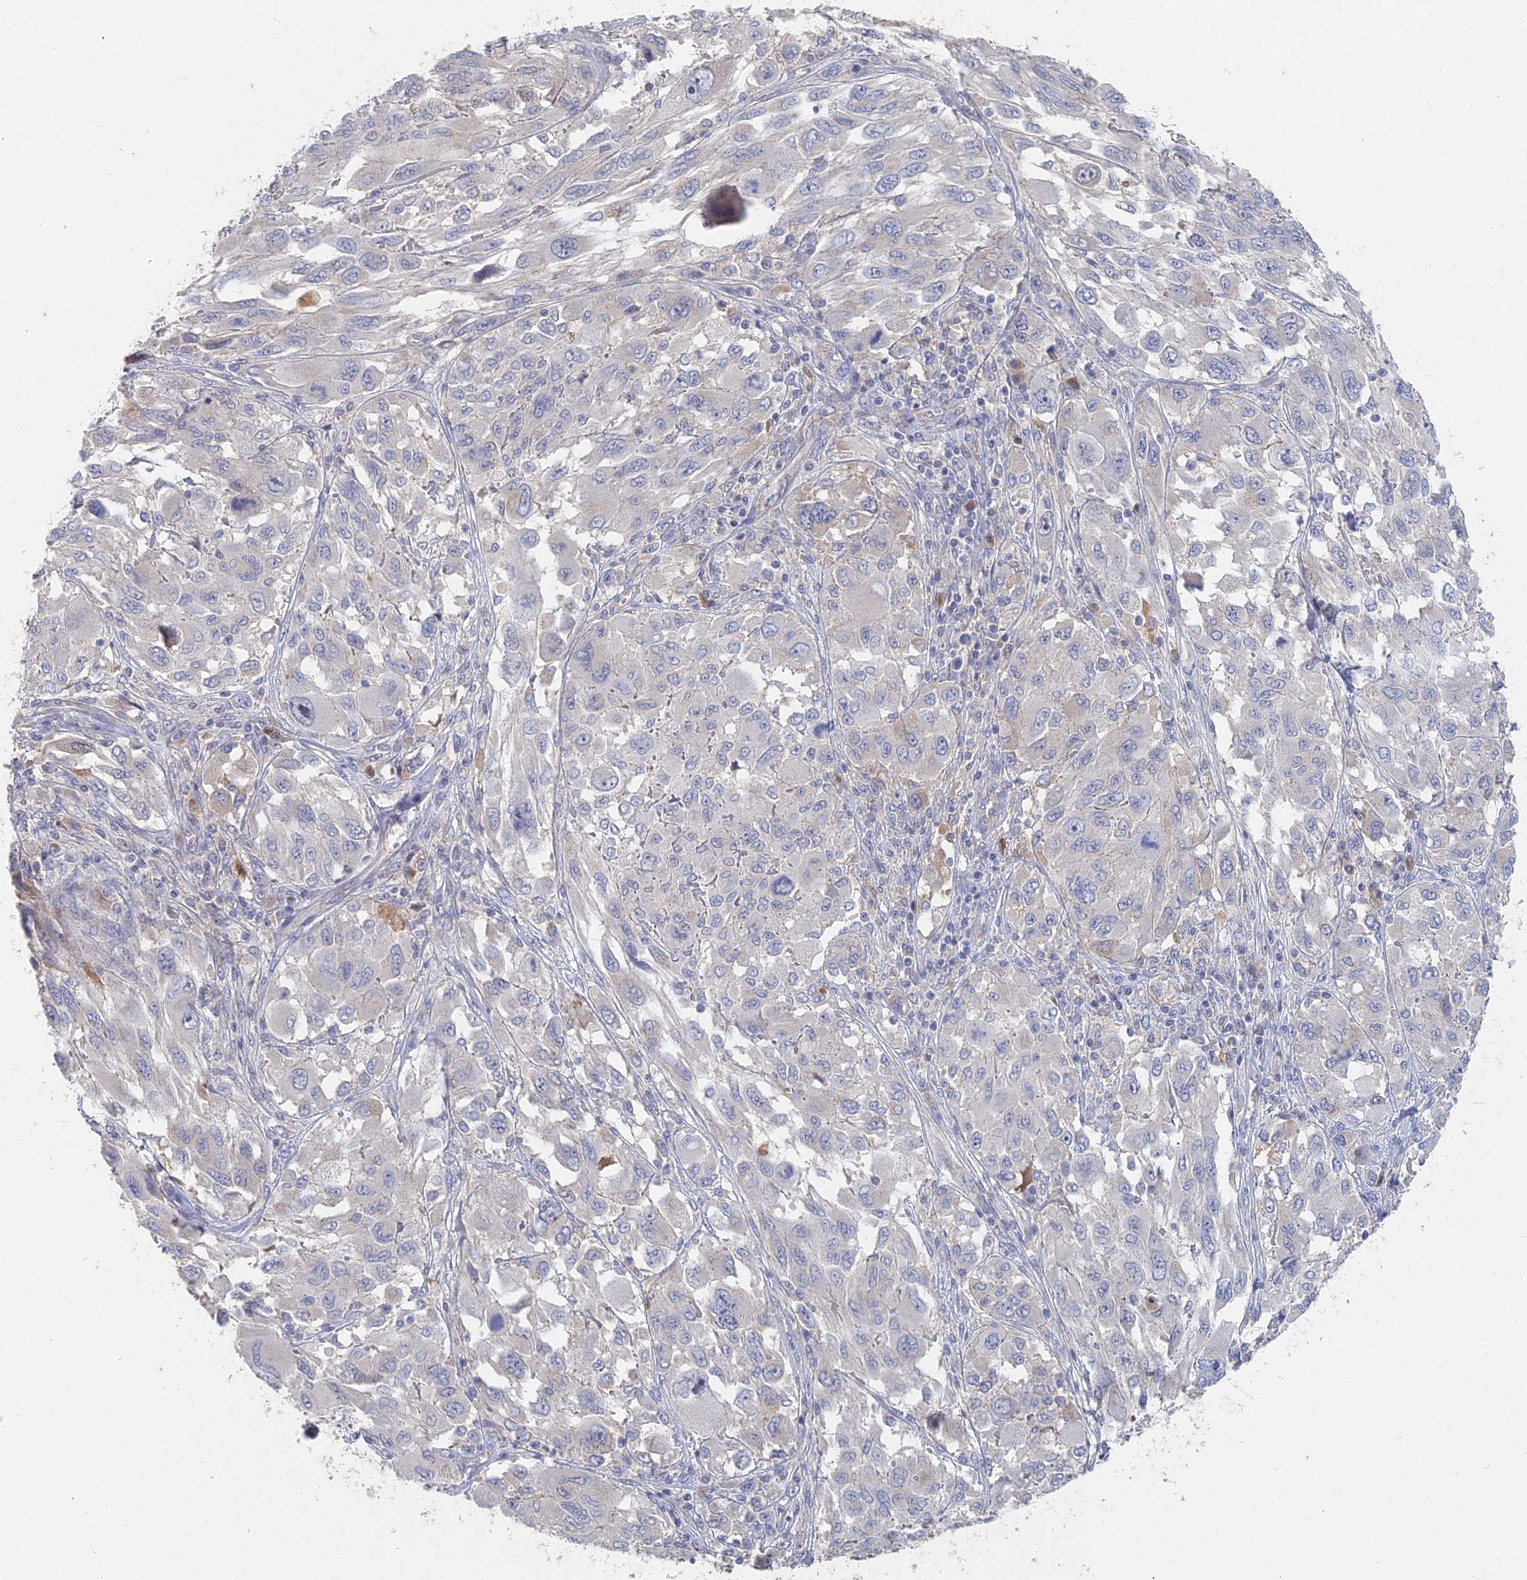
{"staining": {"intensity": "negative", "quantity": "none", "location": "none"}, "tissue": "melanoma", "cell_type": "Tumor cells", "image_type": "cancer", "snomed": [{"axis": "morphology", "description": "Malignant melanoma, NOS"}, {"axis": "topography", "description": "Skin"}], "caption": "High power microscopy micrograph of an IHC histopathology image of melanoma, revealing no significant positivity in tumor cells.", "gene": "GNA15", "patient": {"sex": "female", "age": 91}}